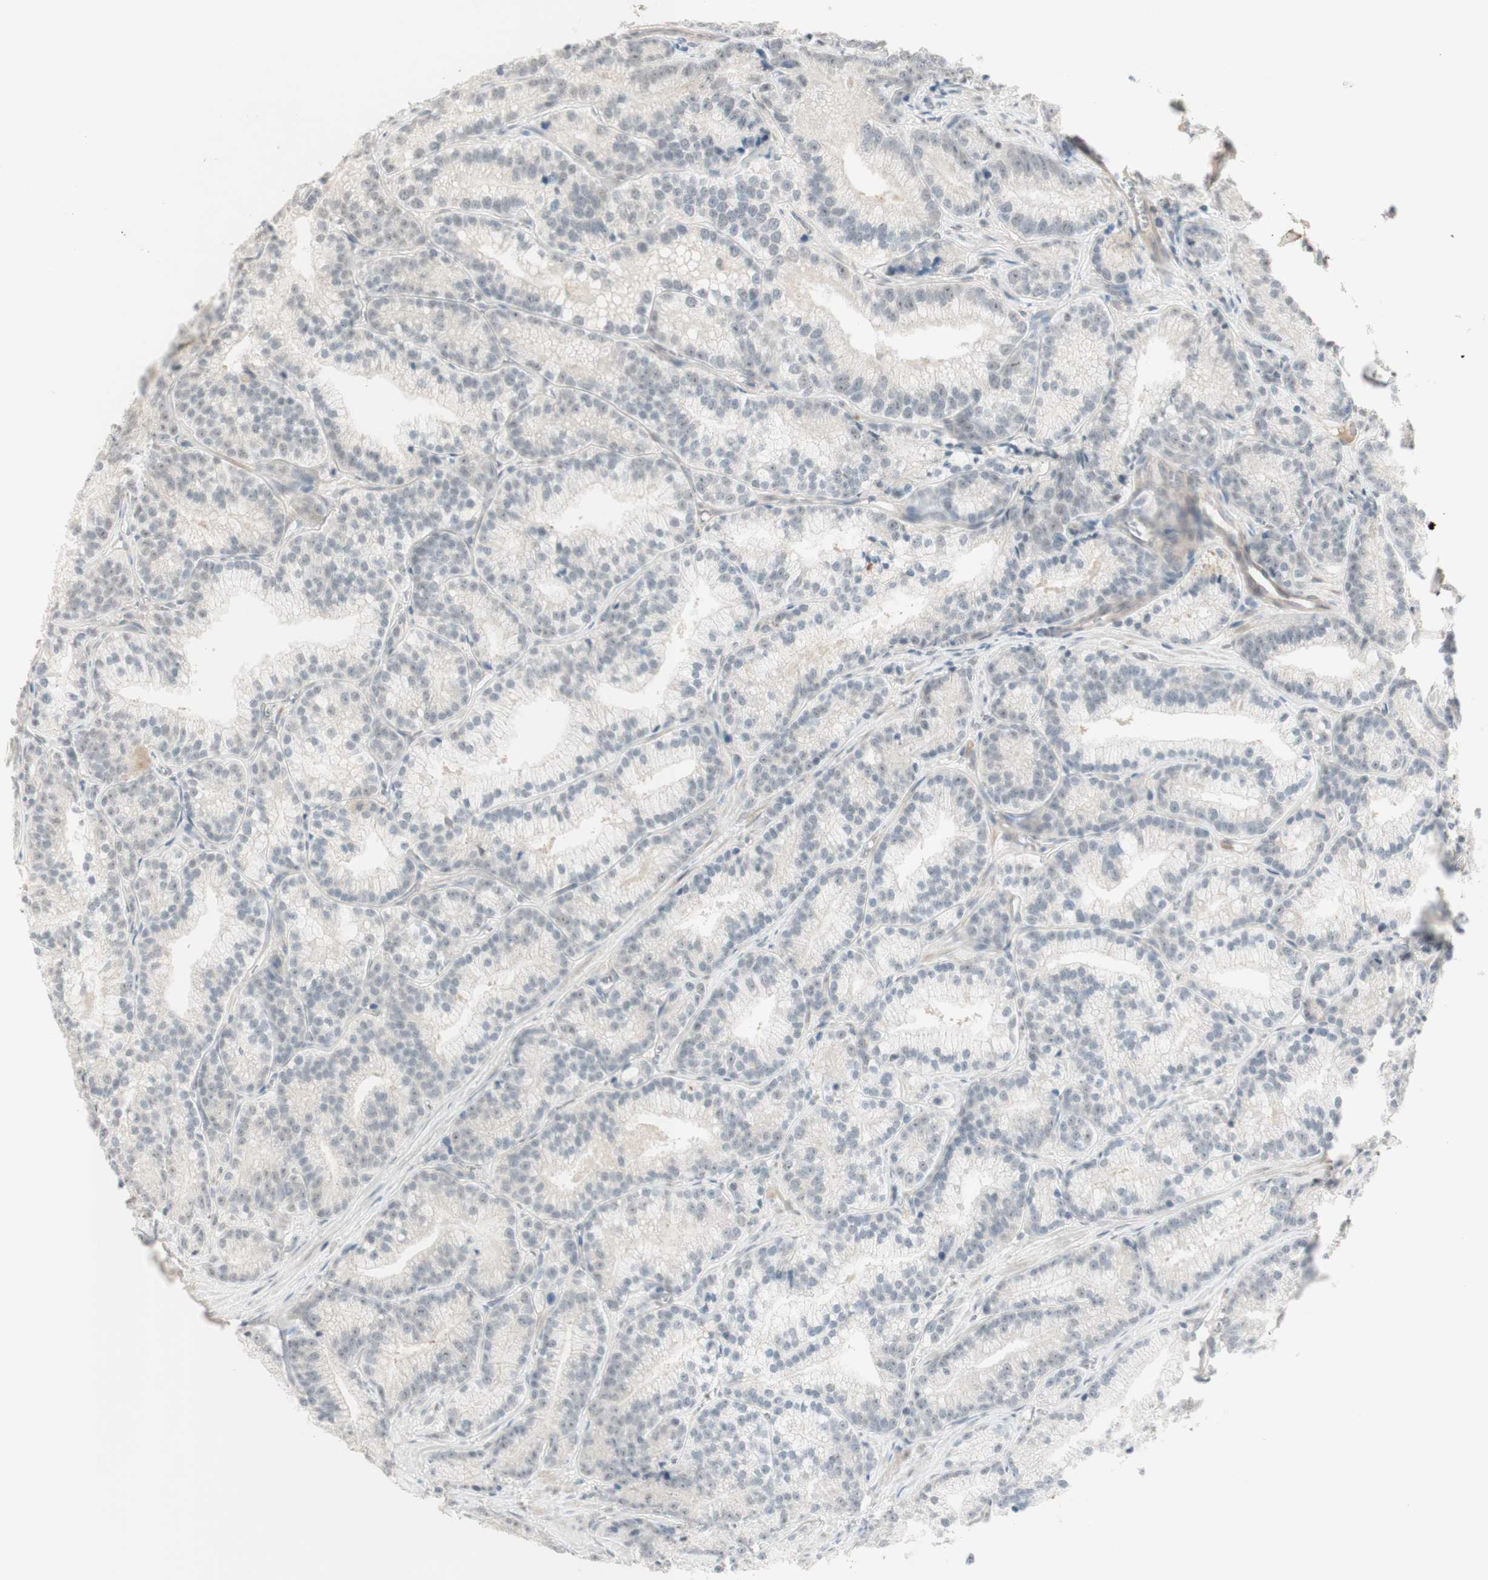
{"staining": {"intensity": "negative", "quantity": "none", "location": "none"}, "tissue": "prostate cancer", "cell_type": "Tumor cells", "image_type": "cancer", "snomed": [{"axis": "morphology", "description": "Adenocarcinoma, Low grade"}, {"axis": "topography", "description": "Prostate"}], "caption": "Micrograph shows no protein positivity in tumor cells of prostate cancer tissue.", "gene": "PLCD4", "patient": {"sex": "male", "age": 89}}